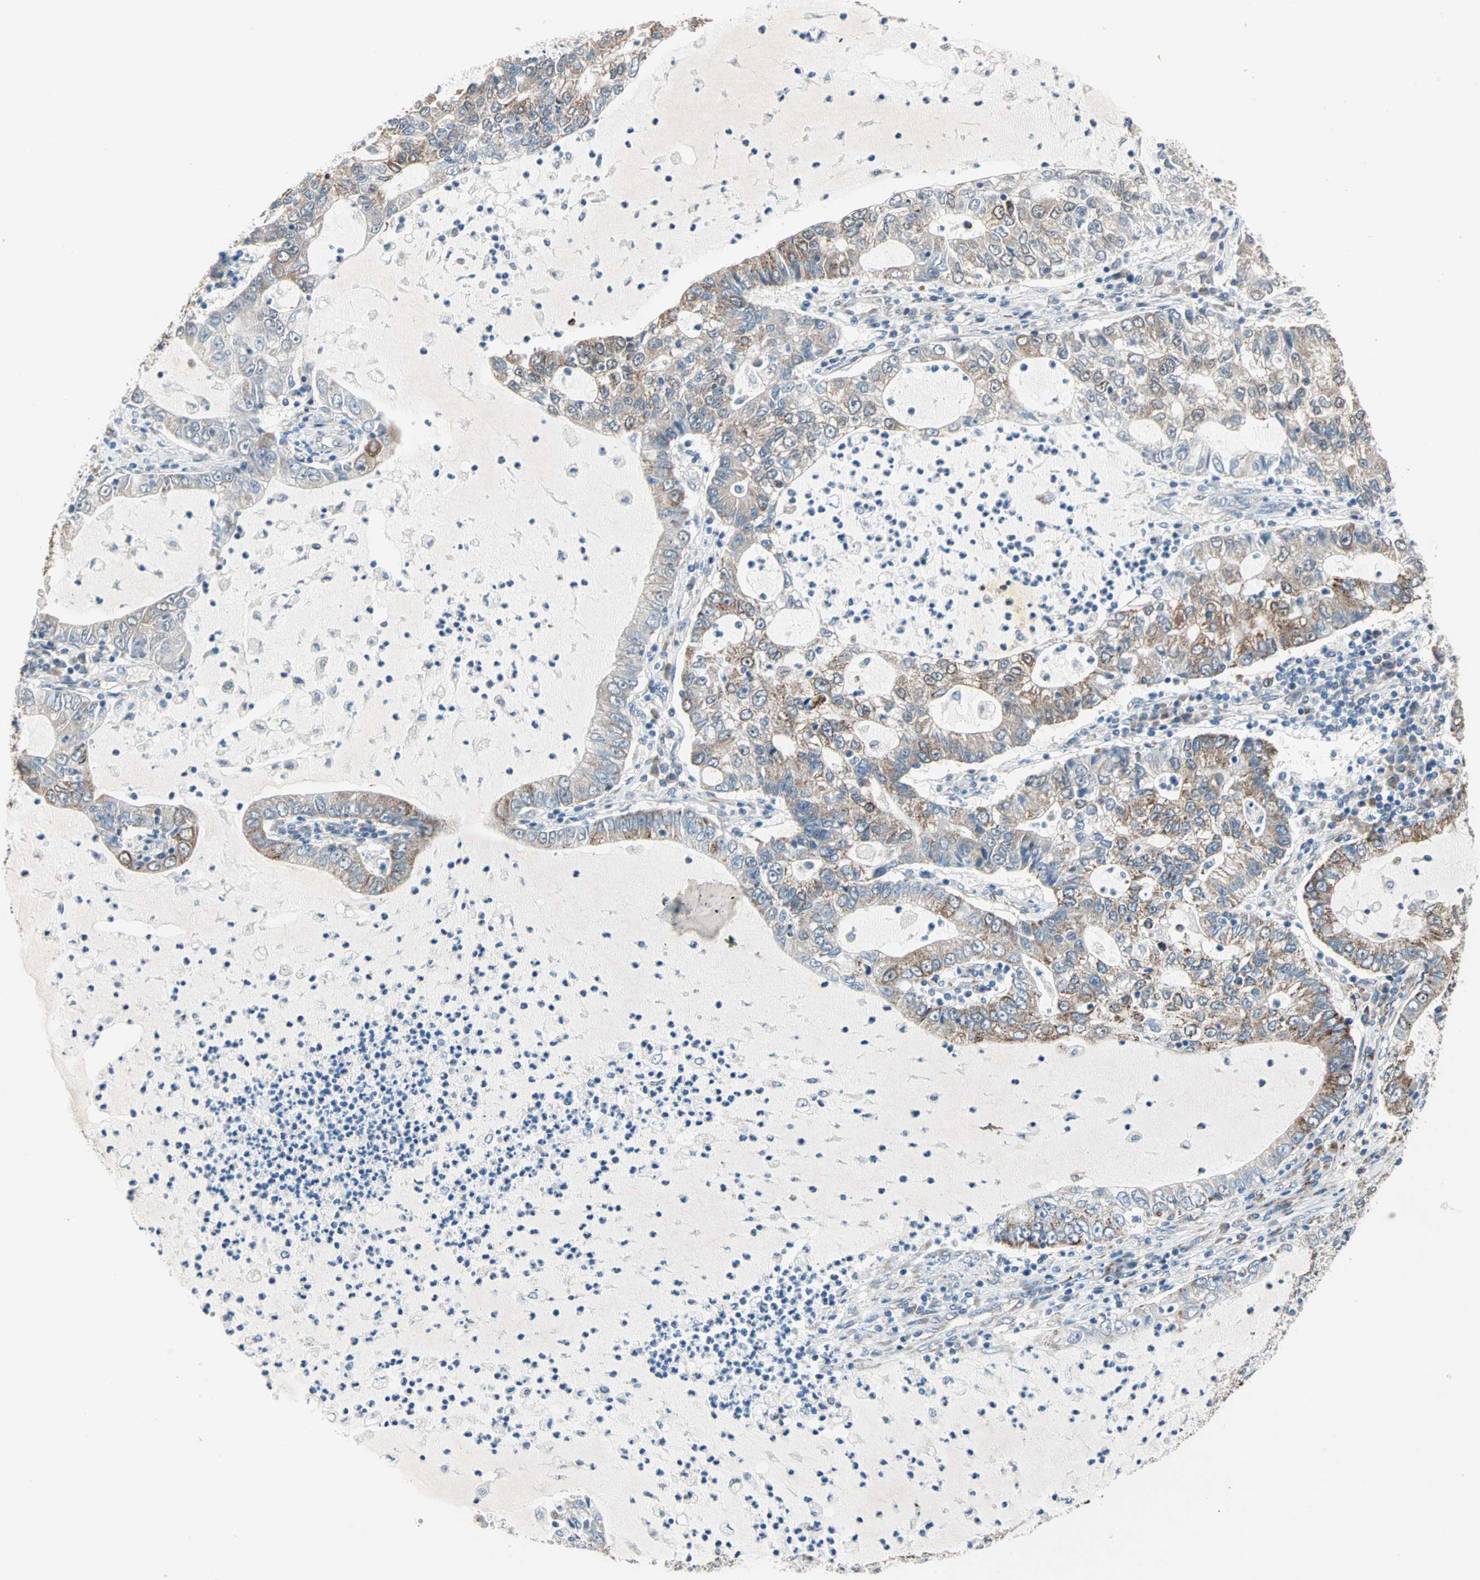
{"staining": {"intensity": "moderate", "quantity": "25%-75%", "location": "cytoplasmic/membranous"}, "tissue": "lung cancer", "cell_type": "Tumor cells", "image_type": "cancer", "snomed": [{"axis": "morphology", "description": "Adenocarcinoma, NOS"}, {"axis": "topography", "description": "Lung"}], "caption": "Immunohistochemistry (IHC) (DAB) staining of human lung adenocarcinoma shows moderate cytoplasmic/membranous protein expression in approximately 25%-75% of tumor cells.", "gene": "TST", "patient": {"sex": "female", "age": 51}}